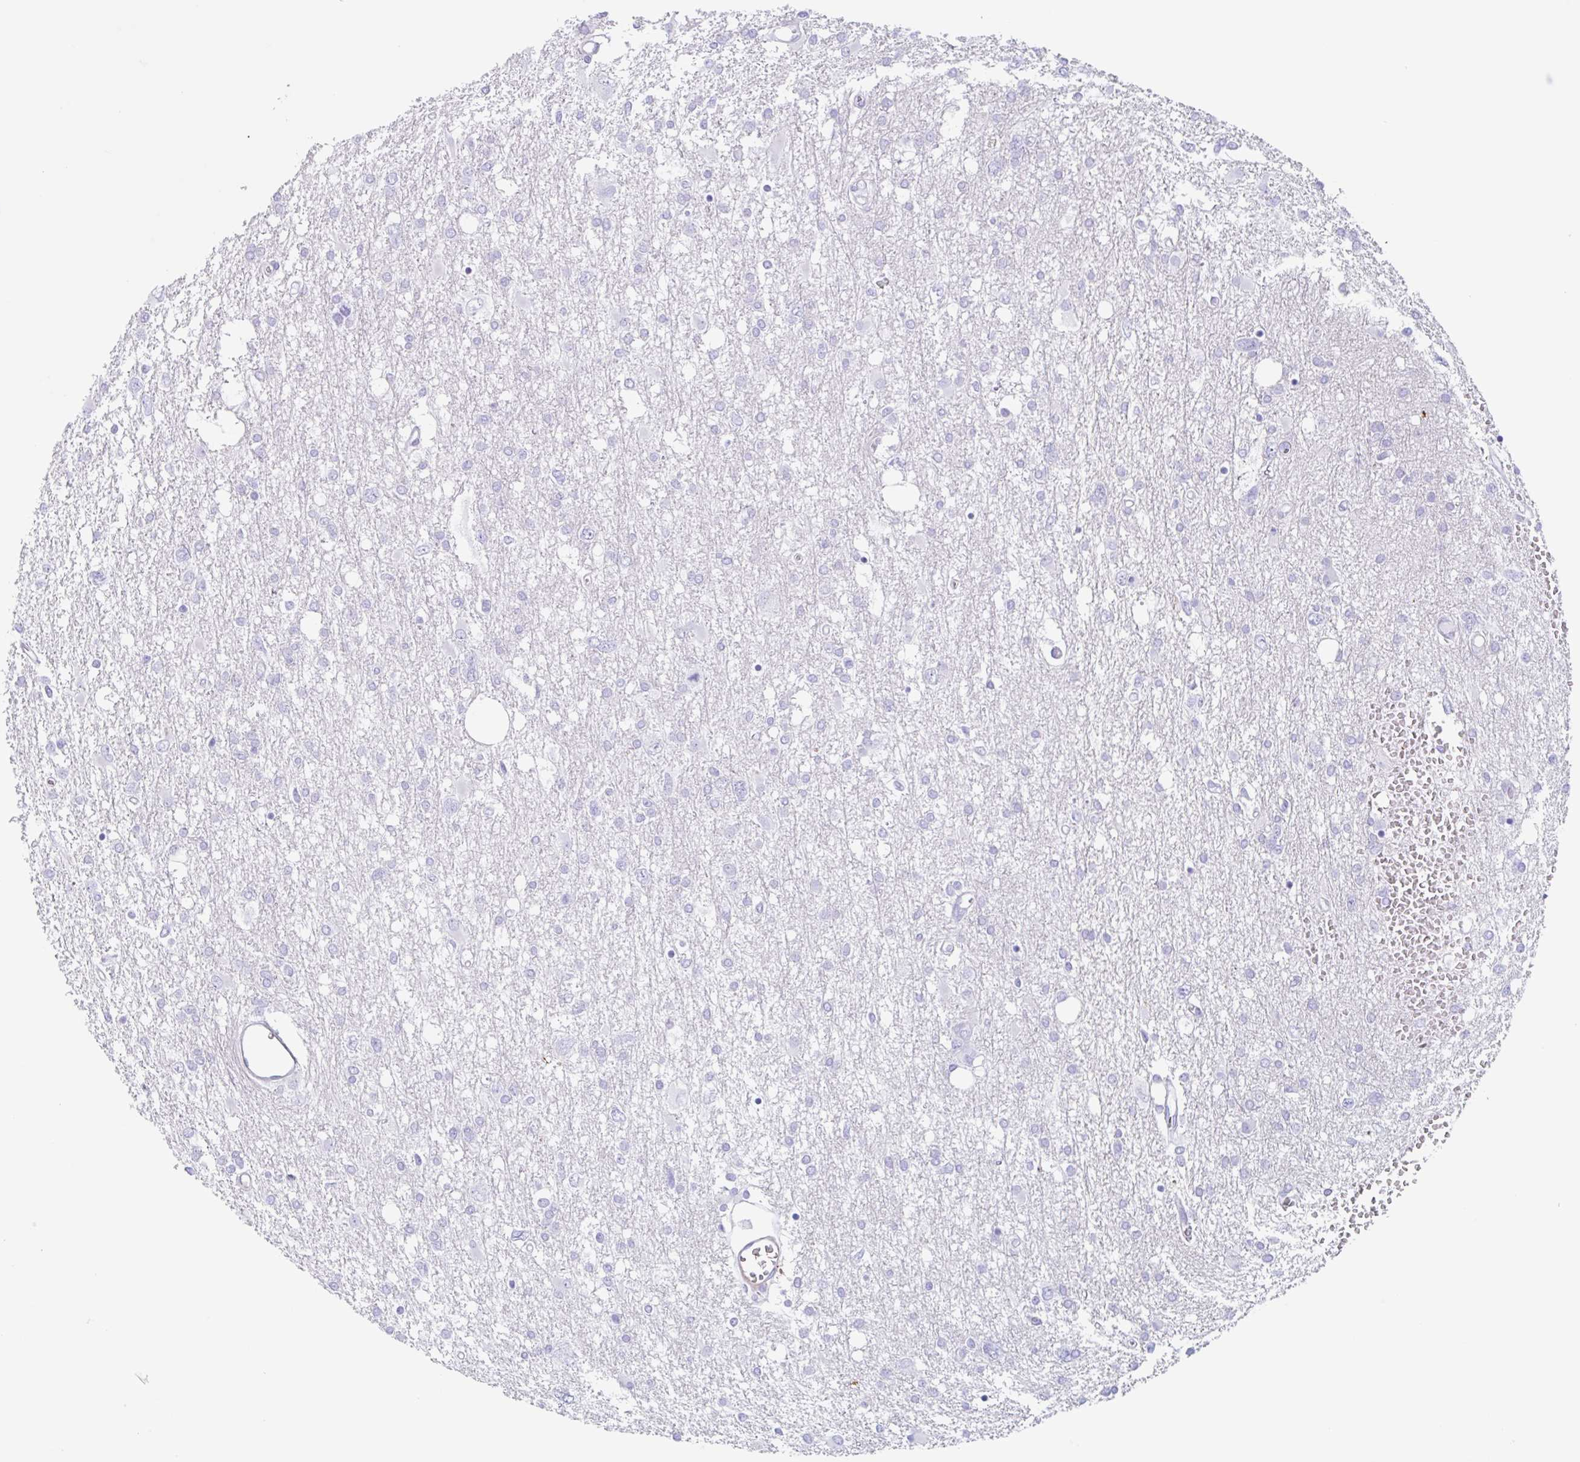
{"staining": {"intensity": "negative", "quantity": "none", "location": "none"}, "tissue": "glioma", "cell_type": "Tumor cells", "image_type": "cancer", "snomed": [{"axis": "morphology", "description": "Glioma, malignant, High grade"}, {"axis": "topography", "description": "Brain"}], "caption": "Immunohistochemistry image of neoplastic tissue: human glioma stained with DAB displays no significant protein staining in tumor cells. (Brightfield microscopy of DAB immunohistochemistry (IHC) at high magnification).", "gene": "TAS2R41", "patient": {"sex": "male", "age": 61}}